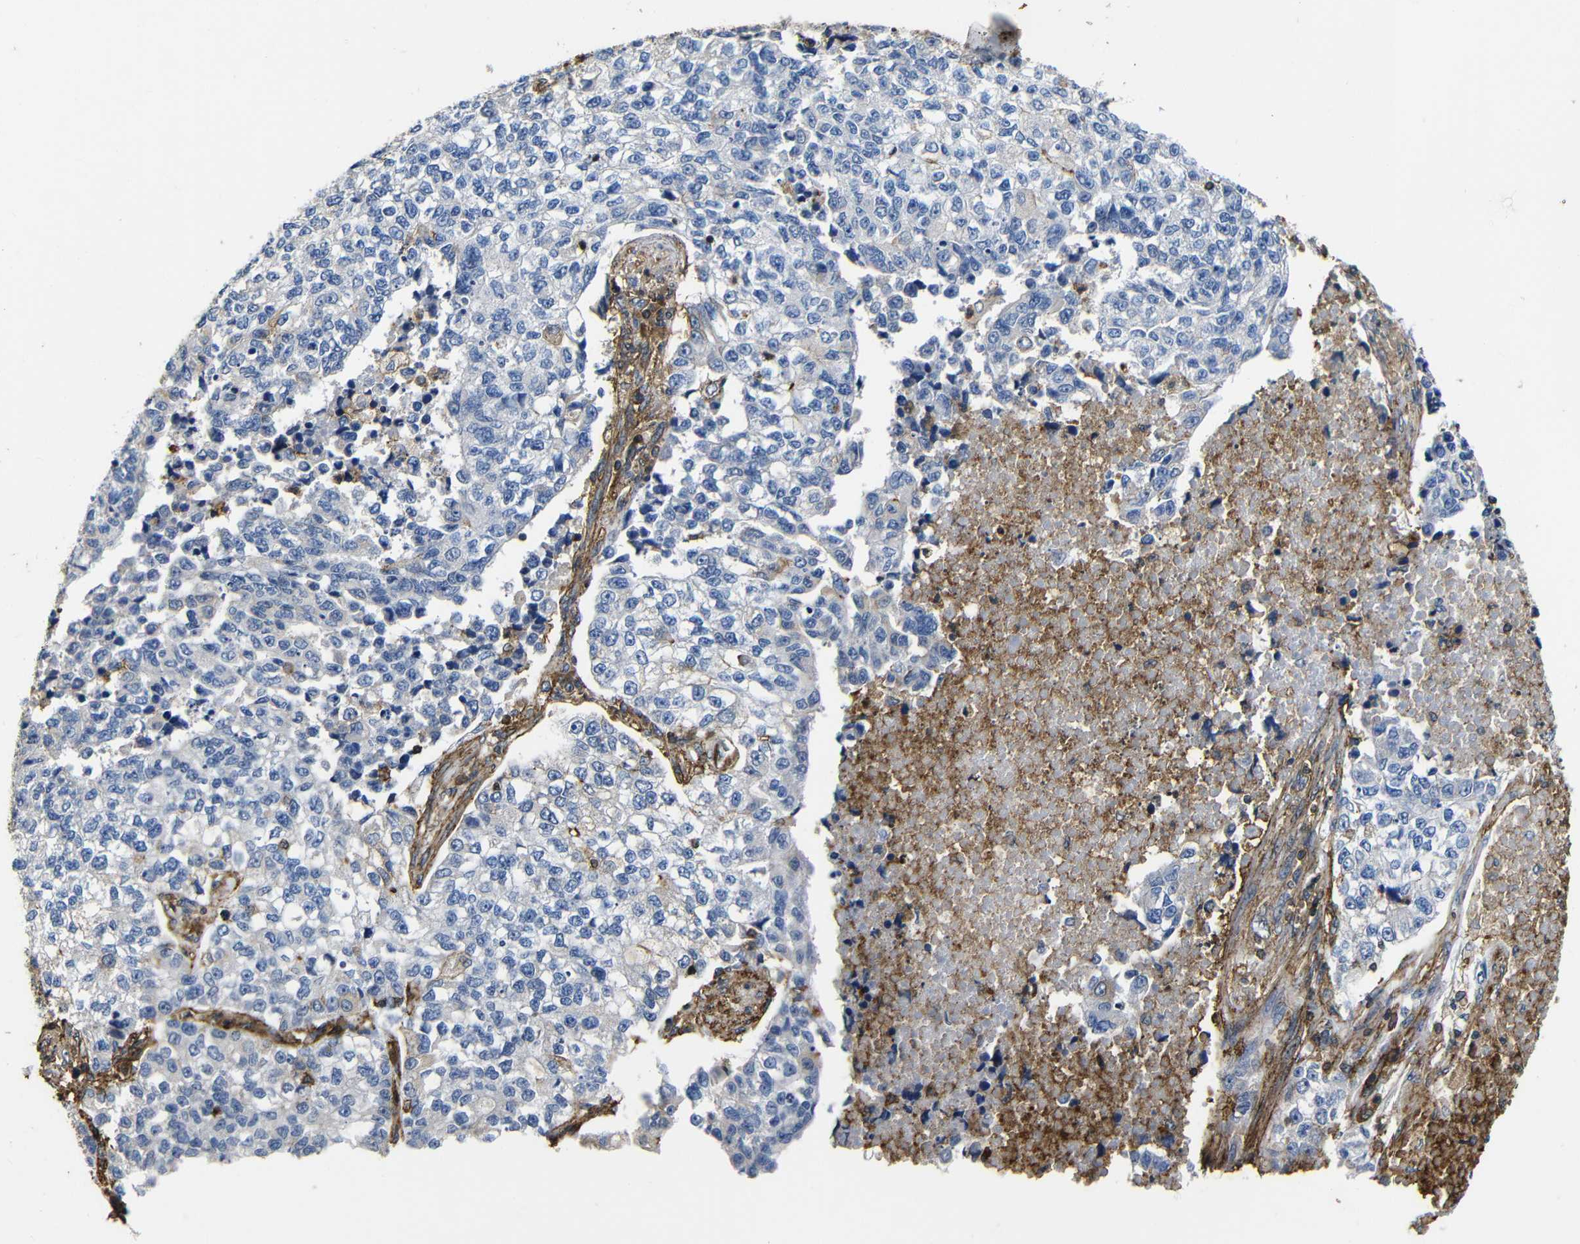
{"staining": {"intensity": "negative", "quantity": "none", "location": "none"}, "tissue": "lung cancer", "cell_type": "Tumor cells", "image_type": "cancer", "snomed": [{"axis": "morphology", "description": "Adenocarcinoma, NOS"}, {"axis": "topography", "description": "Lung"}], "caption": "A photomicrograph of human lung cancer is negative for staining in tumor cells.", "gene": "PI4KA", "patient": {"sex": "male", "age": 49}}